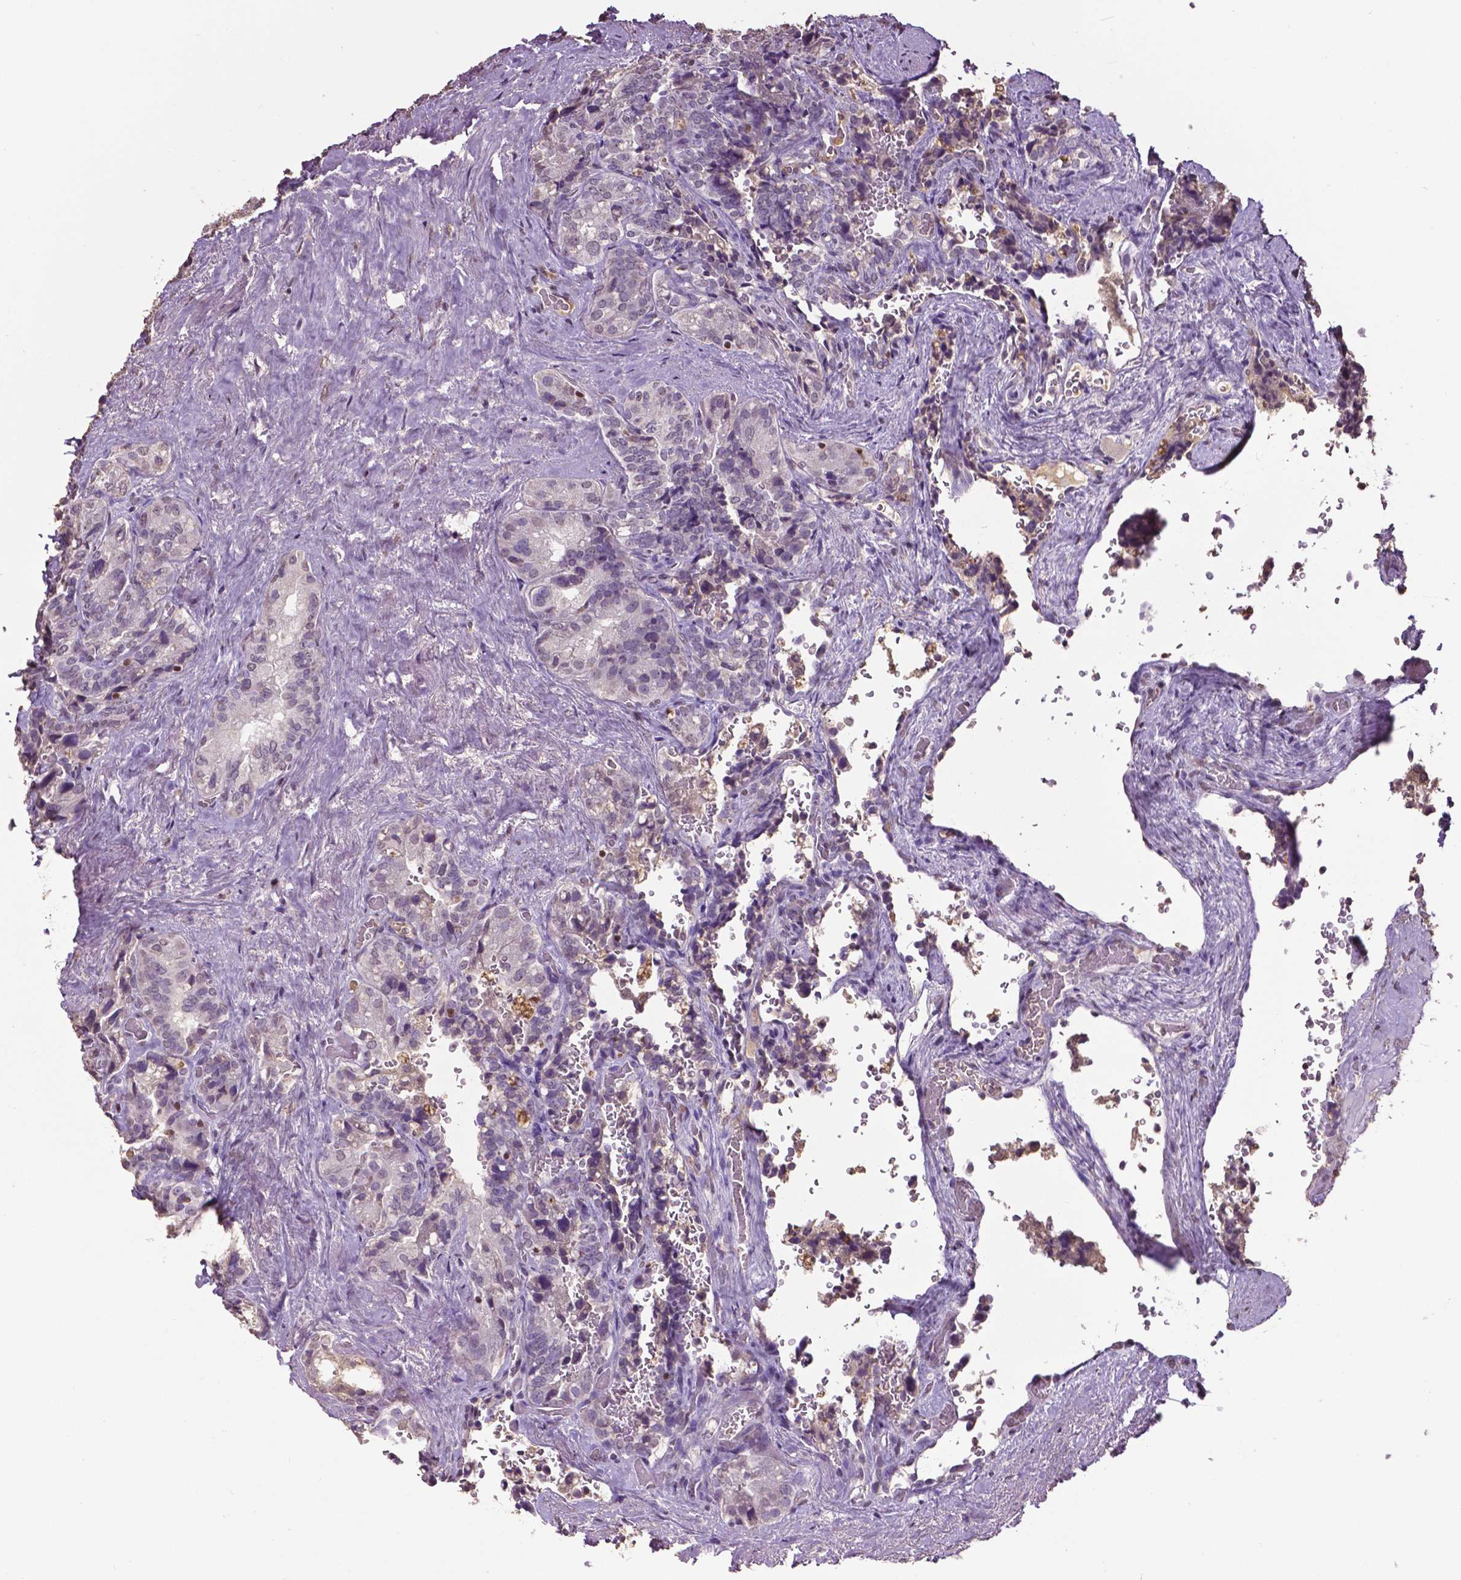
{"staining": {"intensity": "negative", "quantity": "none", "location": "none"}, "tissue": "seminal vesicle", "cell_type": "Glandular cells", "image_type": "normal", "snomed": [{"axis": "morphology", "description": "Normal tissue, NOS"}, {"axis": "topography", "description": "Seminal veicle"}], "caption": "Immunohistochemistry (IHC) photomicrograph of benign seminal vesicle stained for a protein (brown), which displays no expression in glandular cells.", "gene": "RUNX3", "patient": {"sex": "male", "age": 69}}